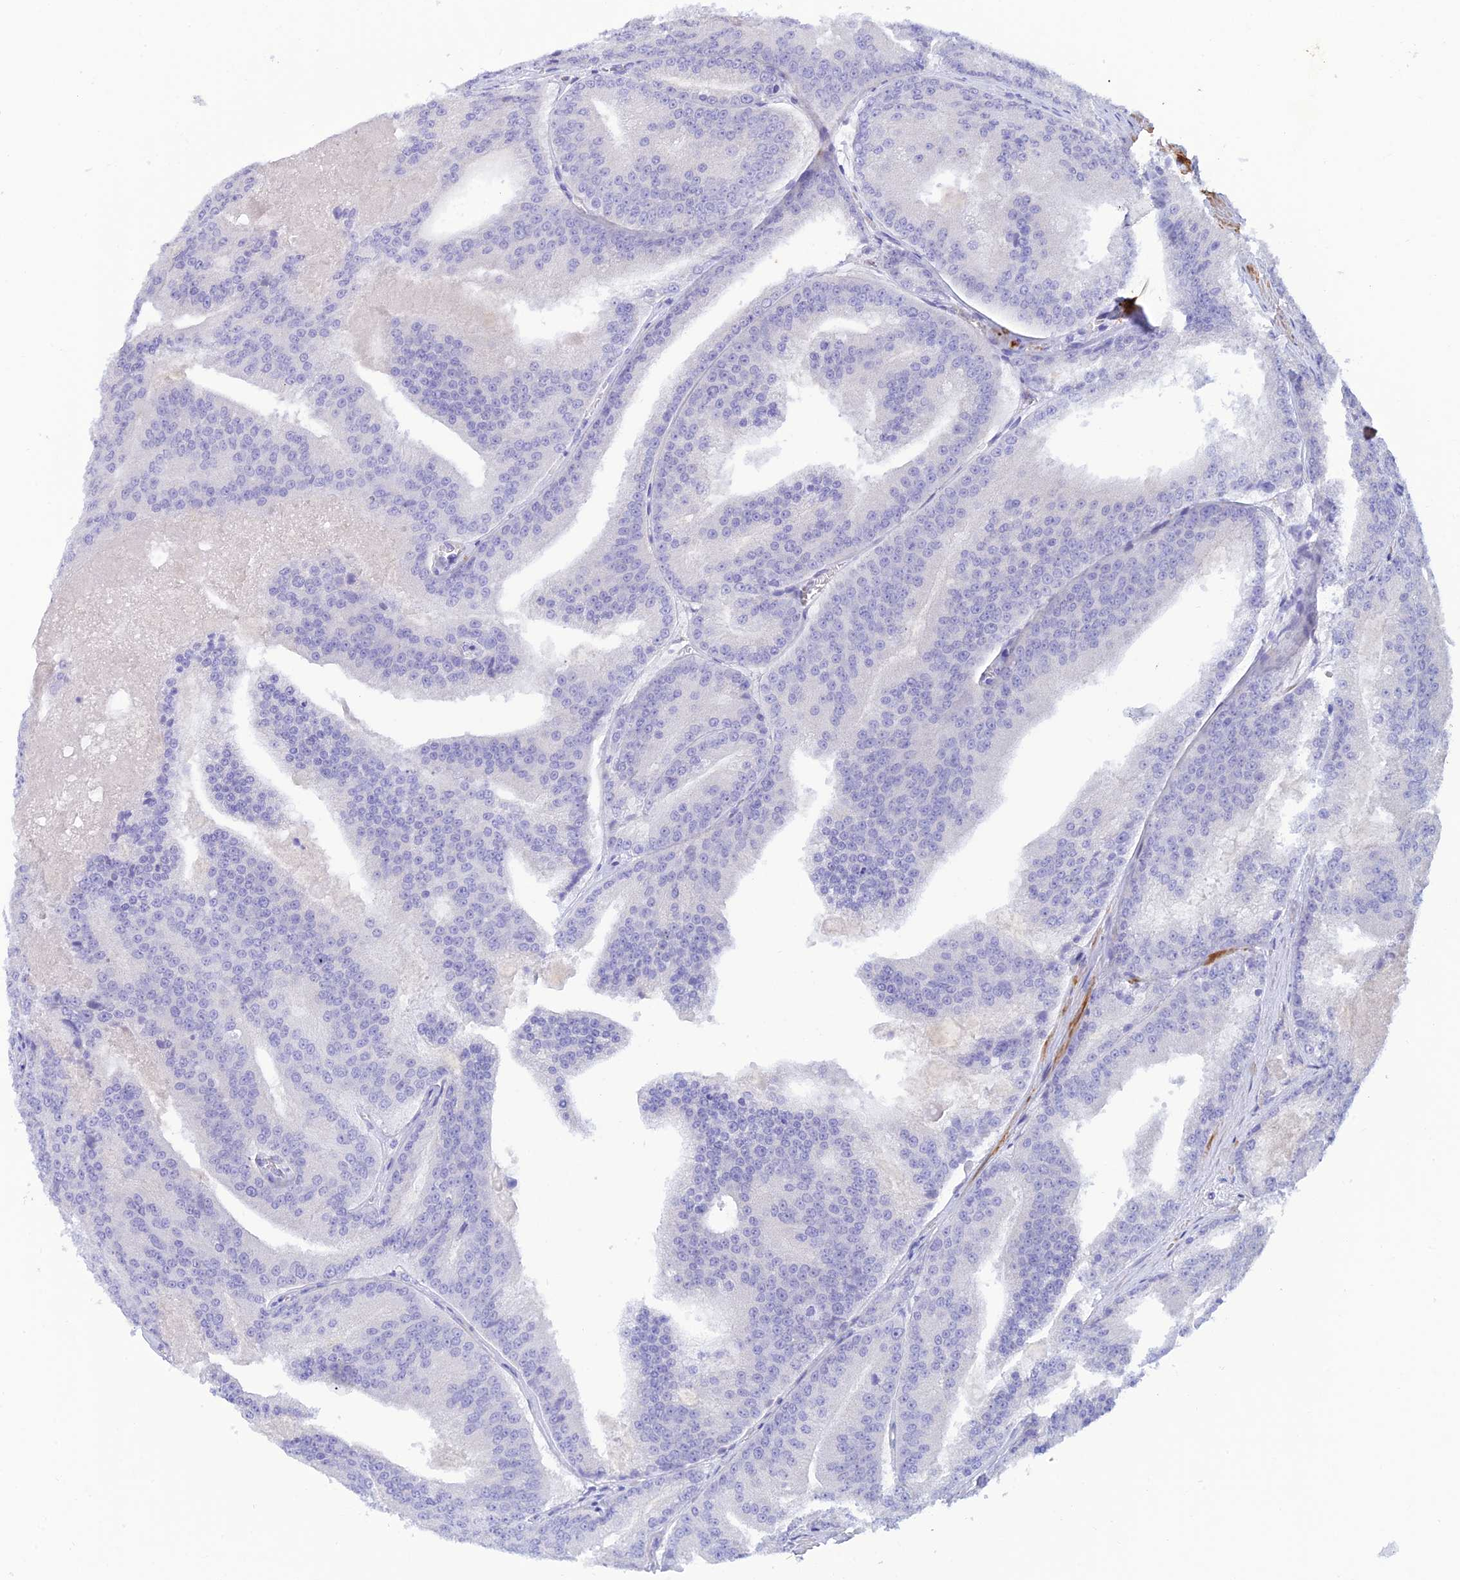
{"staining": {"intensity": "negative", "quantity": "none", "location": "none"}, "tissue": "prostate cancer", "cell_type": "Tumor cells", "image_type": "cancer", "snomed": [{"axis": "morphology", "description": "Adenocarcinoma, High grade"}, {"axis": "topography", "description": "Prostate"}], "caption": "Immunohistochemistry image of neoplastic tissue: prostate cancer (adenocarcinoma (high-grade)) stained with DAB (3,3'-diaminobenzidine) reveals no significant protein staining in tumor cells.", "gene": "ZDHHC16", "patient": {"sex": "male", "age": 61}}